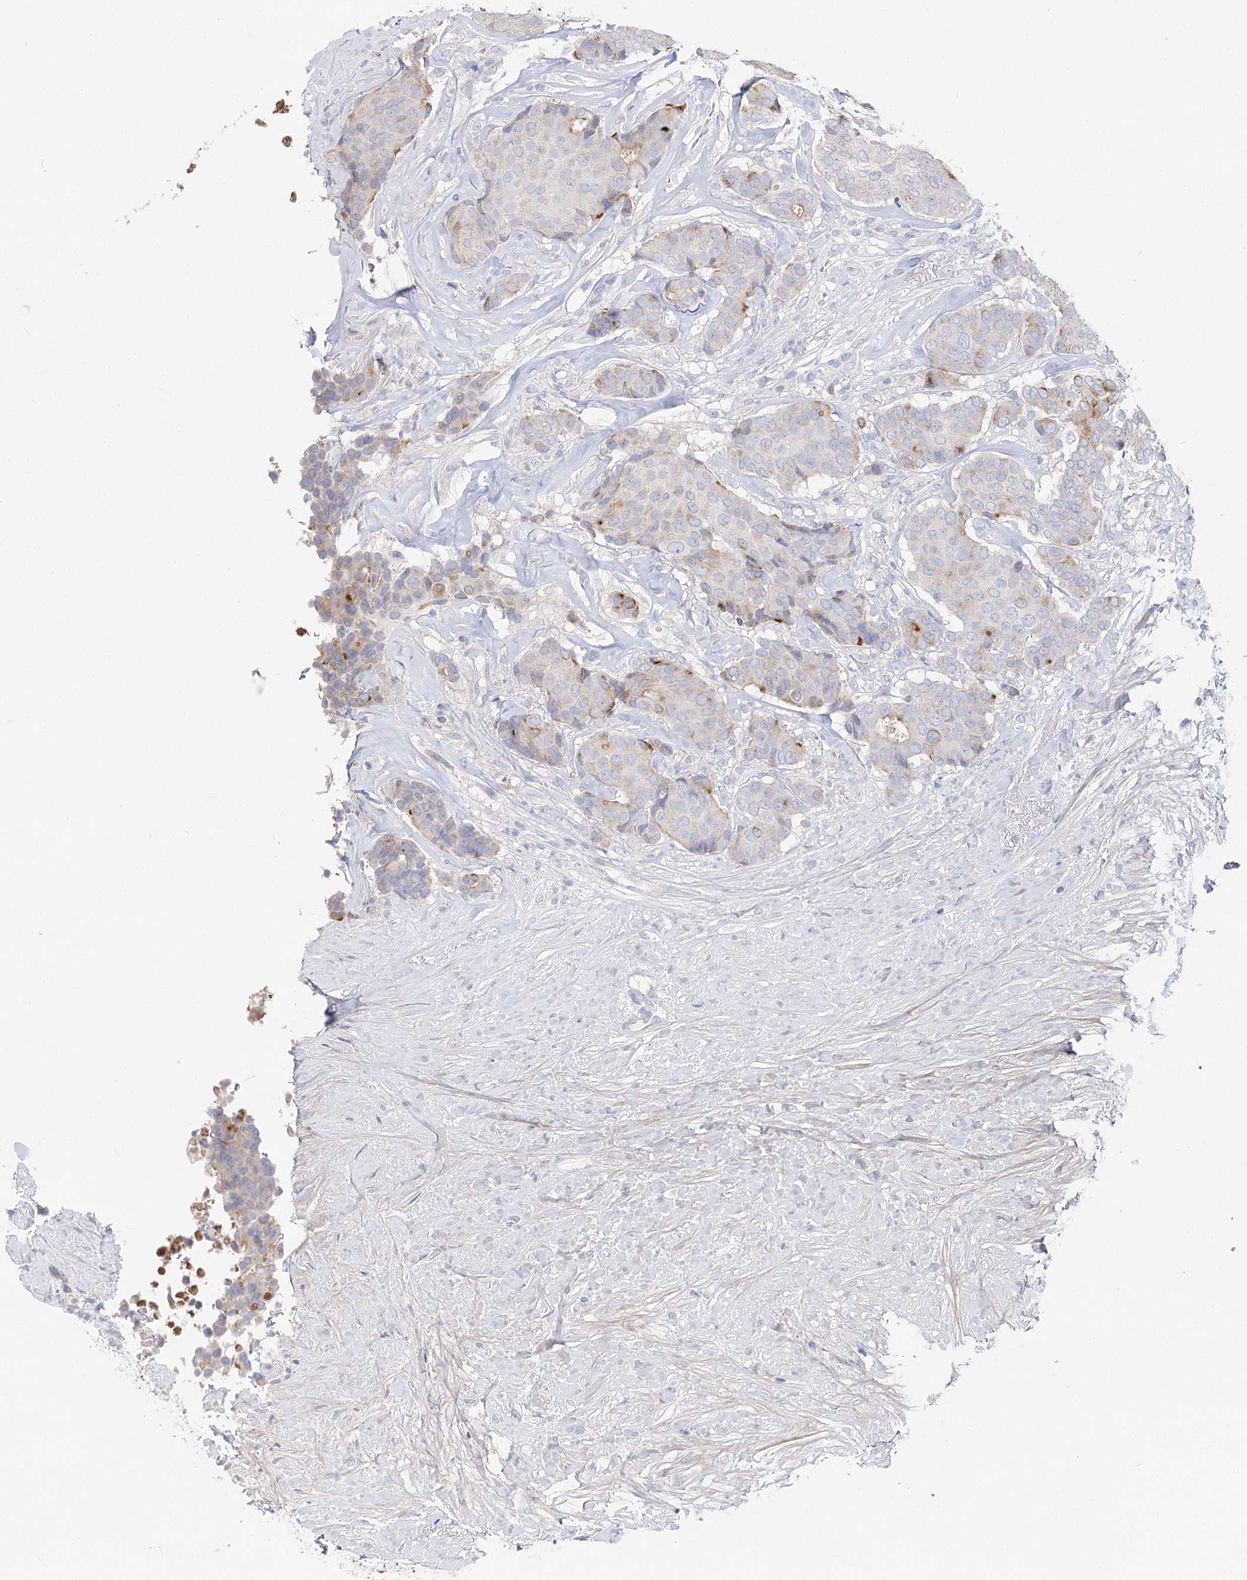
{"staining": {"intensity": "moderate", "quantity": "<25%", "location": "cytoplasmic/membranous"}, "tissue": "breast cancer", "cell_type": "Tumor cells", "image_type": "cancer", "snomed": [{"axis": "morphology", "description": "Duct carcinoma"}, {"axis": "topography", "description": "Breast"}], "caption": "Immunohistochemical staining of human breast cancer shows moderate cytoplasmic/membranous protein expression in about <25% of tumor cells.", "gene": "NRAP", "patient": {"sex": "female", "age": 75}}